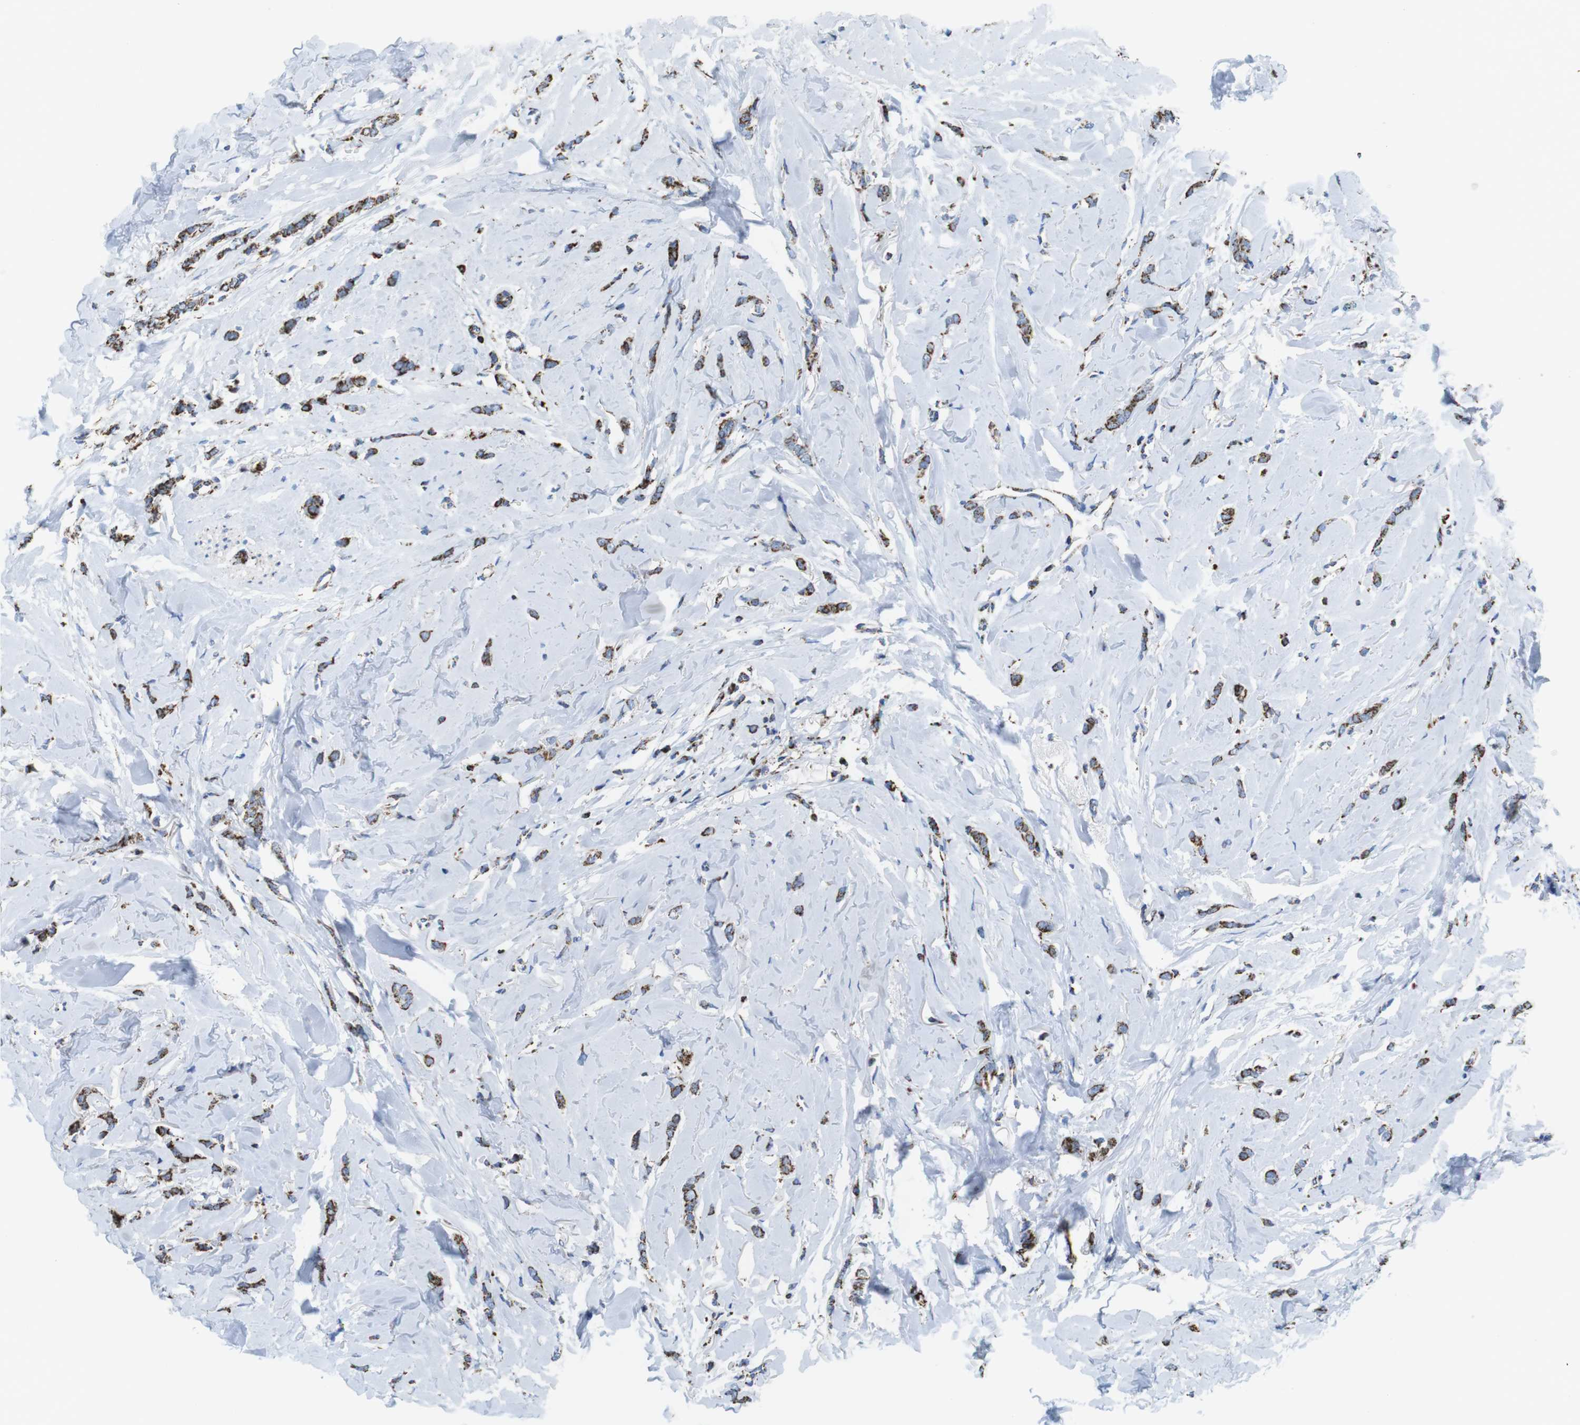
{"staining": {"intensity": "strong", "quantity": ">75%", "location": "cytoplasmic/membranous"}, "tissue": "breast cancer", "cell_type": "Tumor cells", "image_type": "cancer", "snomed": [{"axis": "morphology", "description": "Lobular carcinoma"}, {"axis": "topography", "description": "Skin"}, {"axis": "topography", "description": "Breast"}], "caption": "Breast lobular carcinoma was stained to show a protein in brown. There is high levels of strong cytoplasmic/membranous positivity in about >75% of tumor cells.", "gene": "ATP5PO", "patient": {"sex": "female", "age": 46}}